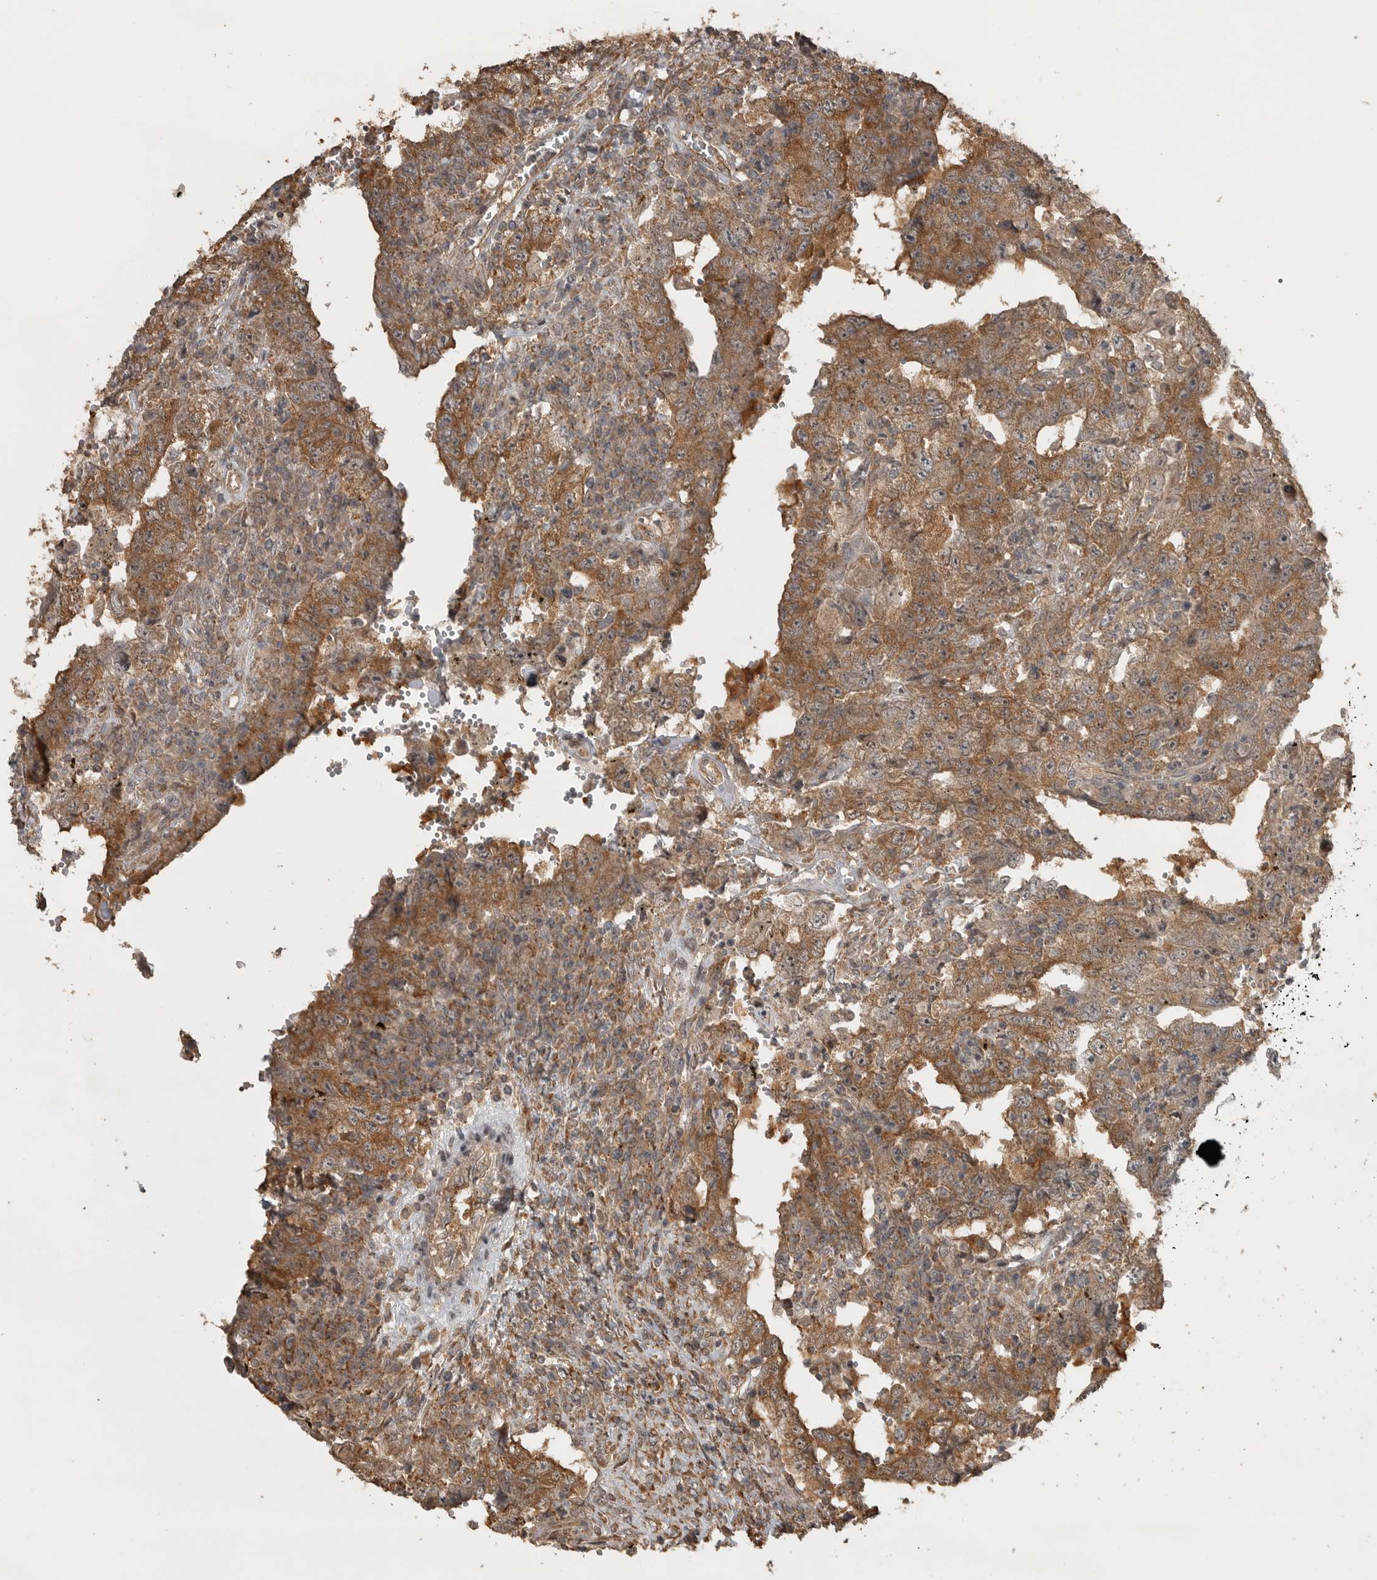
{"staining": {"intensity": "moderate", "quantity": ">75%", "location": "cytoplasmic/membranous"}, "tissue": "testis cancer", "cell_type": "Tumor cells", "image_type": "cancer", "snomed": [{"axis": "morphology", "description": "Carcinoma, Embryonal, NOS"}, {"axis": "topography", "description": "Testis"}], "caption": "Protein staining of testis cancer (embryonal carcinoma) tissue displays moderate cytoplasmic/membranous positivity in about >75% of tumor cells. Nuclei are stained in blue.", "gene": "LLGL1", "patient": {"sex": "male", "age": 26}}